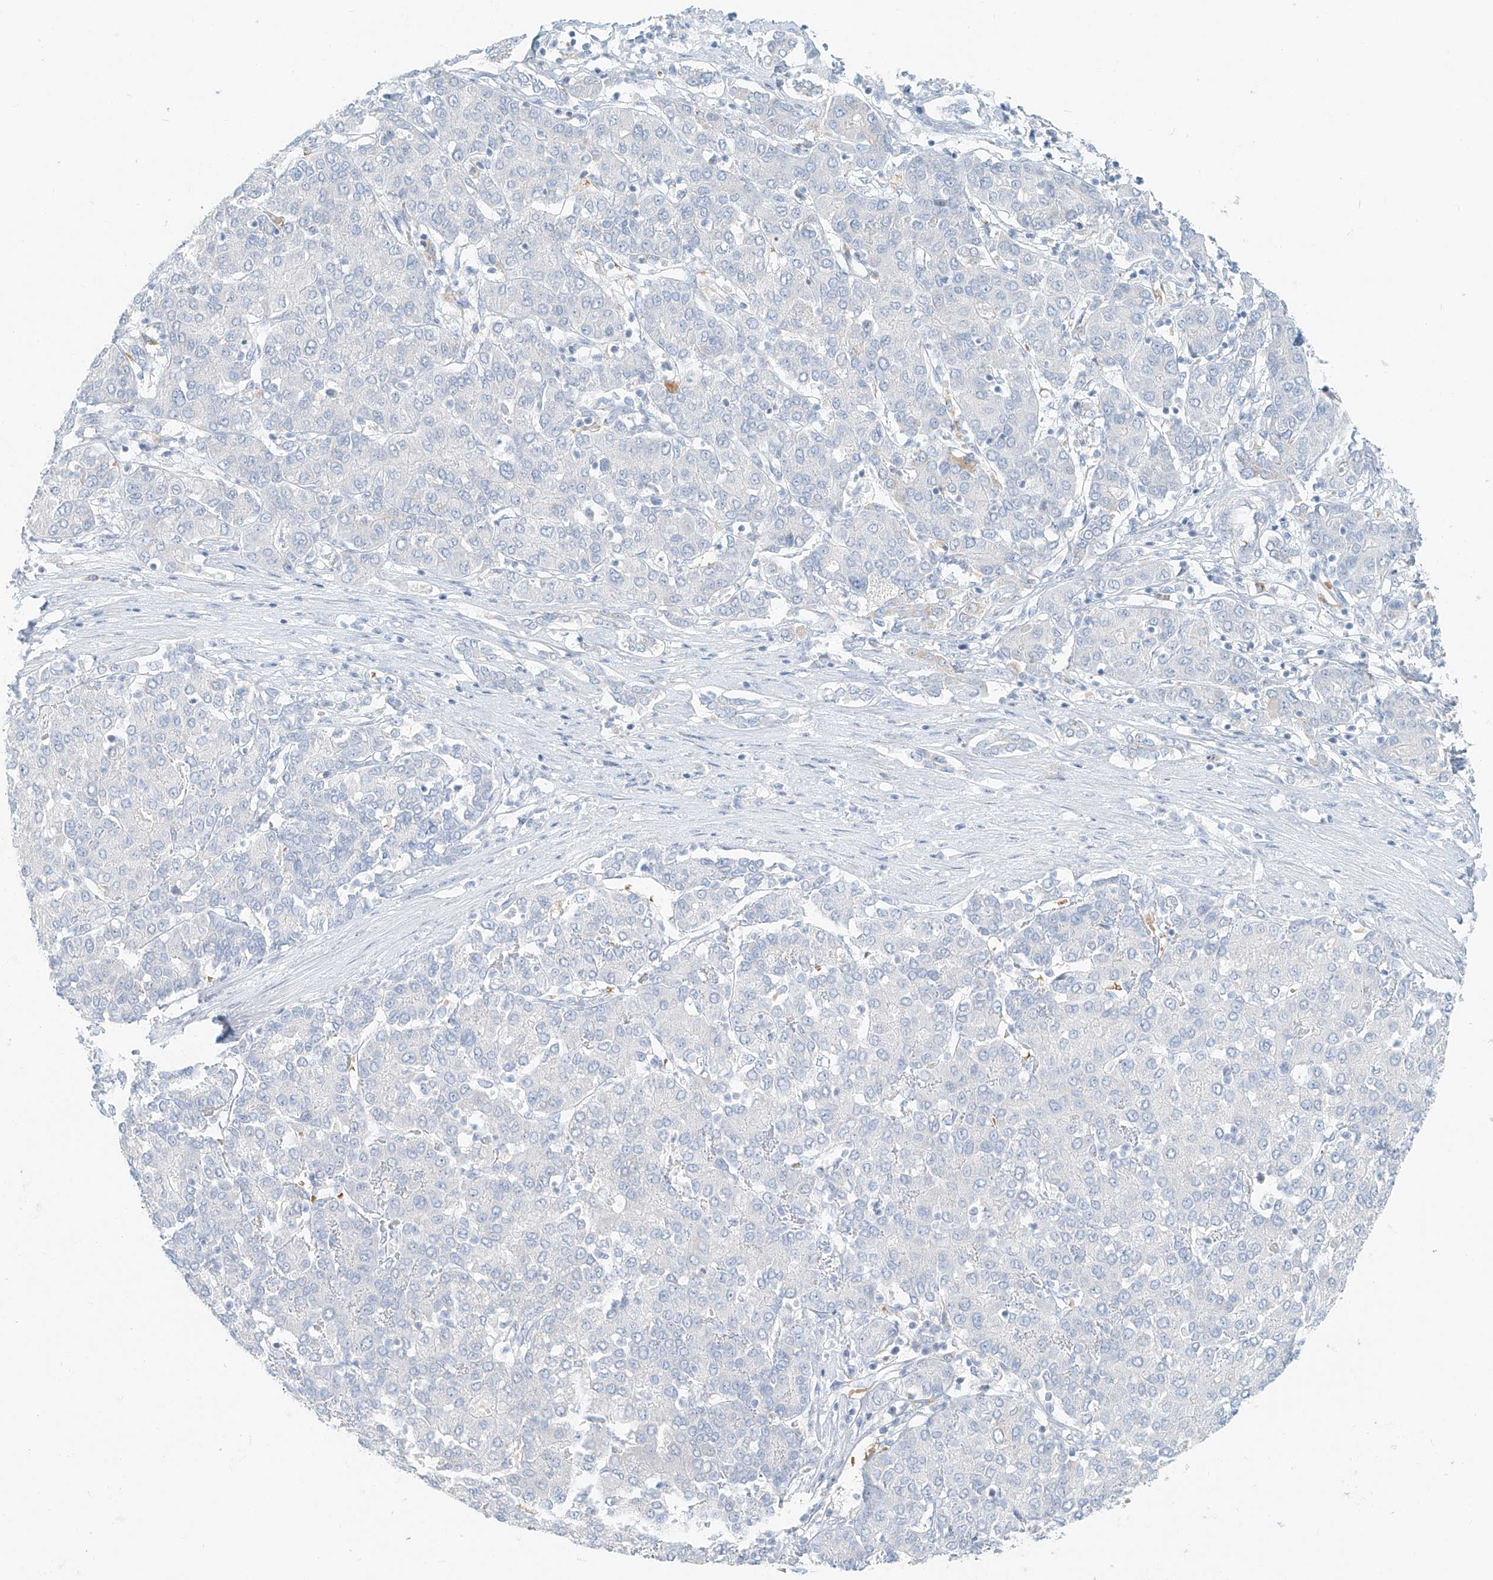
{"staining": {"intensity": "negative", "quantity": "none", "location": "none"}, "tissue": "liver cancer", "cell_type": "Tumor cells", "image_type": "cancer", "snomed": [{"axis": "morphology", "description": "Carcinoma, Hepatocellular, NOS"}, {"axis": "topography", "description": "Liver"}], "caption": "Immunohistochemical staining of liver cancer exhibits no significant staining in tumor cells.", "gene": "PGC", "patient": {"sex": "male", "age": 65}}